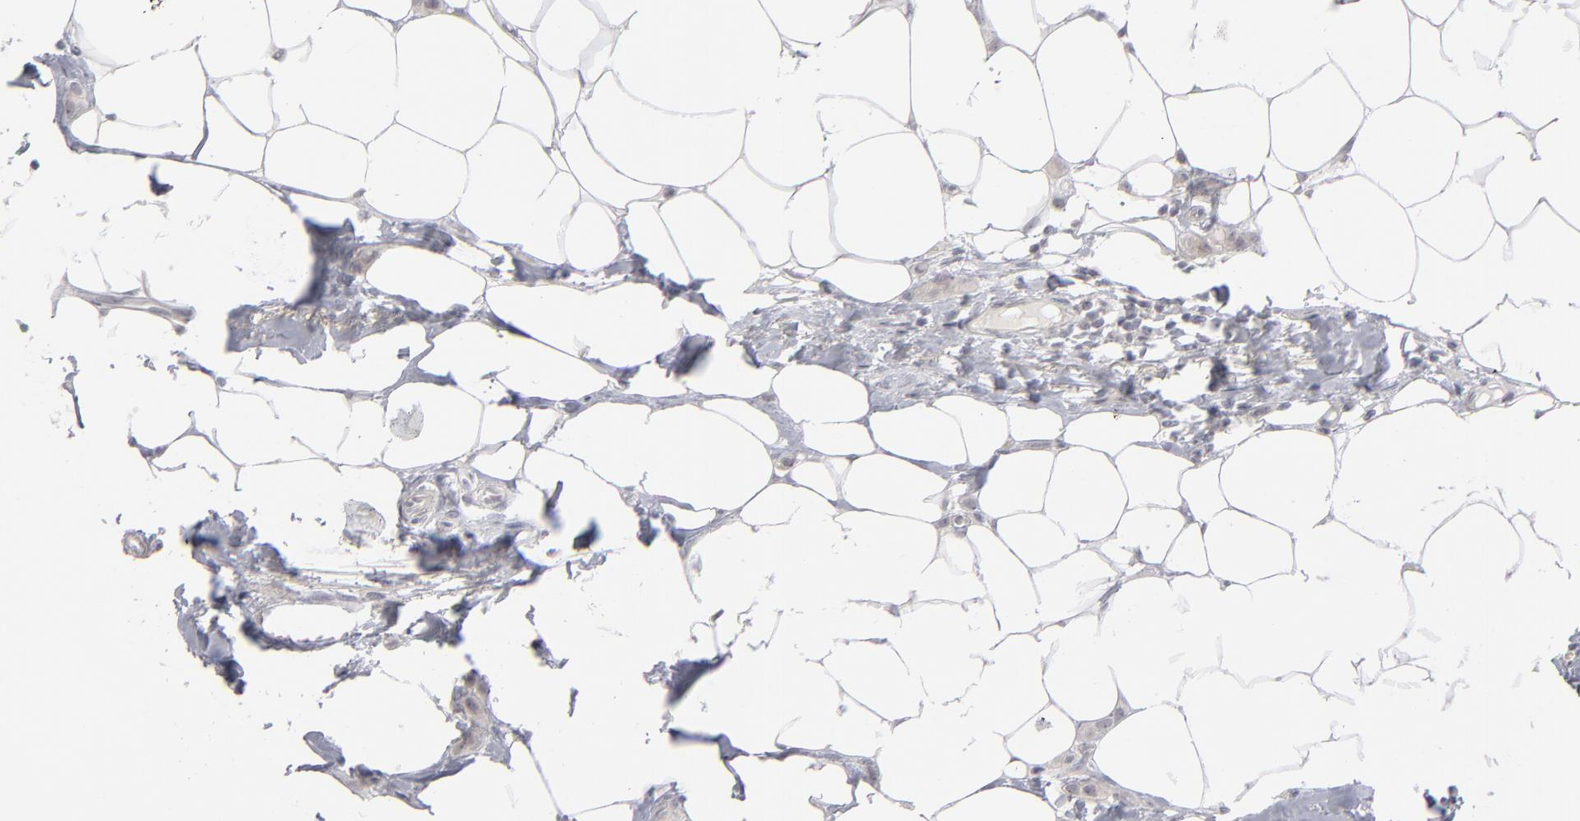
{"staining": {"intensity": "negative", "quantity": "none", "location": "none"}, "tissue": "breast cancer", "cell_type": "Tumor cells", "image_type": "cancer", "snomed": [{"axis": "morphology", "description": "Lobular carcinoma"}, {"axis": "topography", "description": "Breast"}], "caption": "DAB (3,3'-diaminobenzidine) immunohistochemical staining of lobular carcinoma (breast) shows no significant expression in tumor cells. (Brightfield microscopy of DAB (3,3'-diaminobenzidine) immunohistochemistry at high magnification).", "gene": "KIAA1210", "patient": {"sex": "female", "age": 55}}